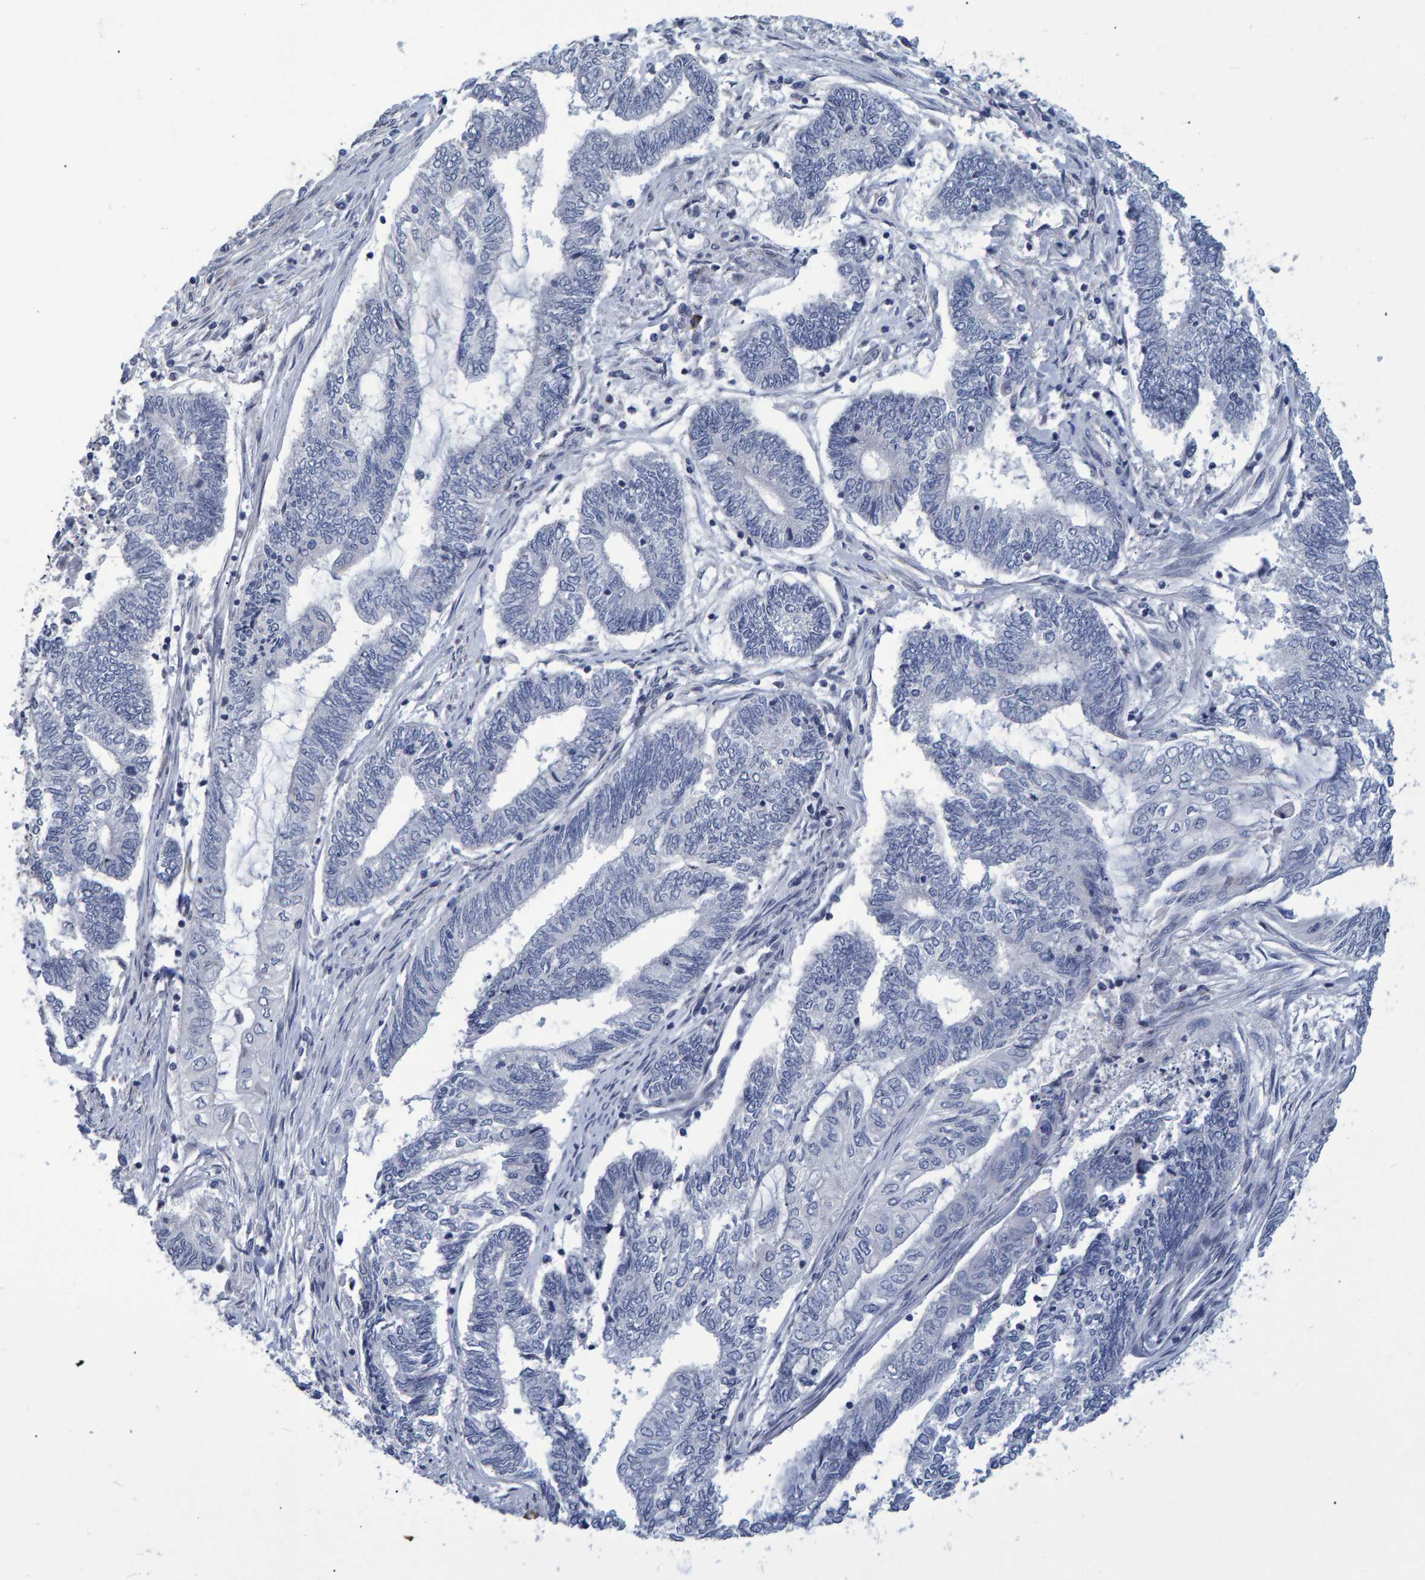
{"staining": {"intensity": "negative", "quantity": "none", "location": "none"}, "tissue": "endometrial cancer", "cell_type": "Tumor cells", "image_type": "cancer", "snomed": [{"axis": "morphology", "description": "Adenocarcinoma, NOS"}, {"axis": "topography", "description": "Uterus"}, {"axis": "topography", "description": "Endometrium"}], "caption": "A micrograph of human endometrial cancer is negative for staining in tumor cells.", "gene": "QKI", "patient": {"sex": "female", "age": 70}}